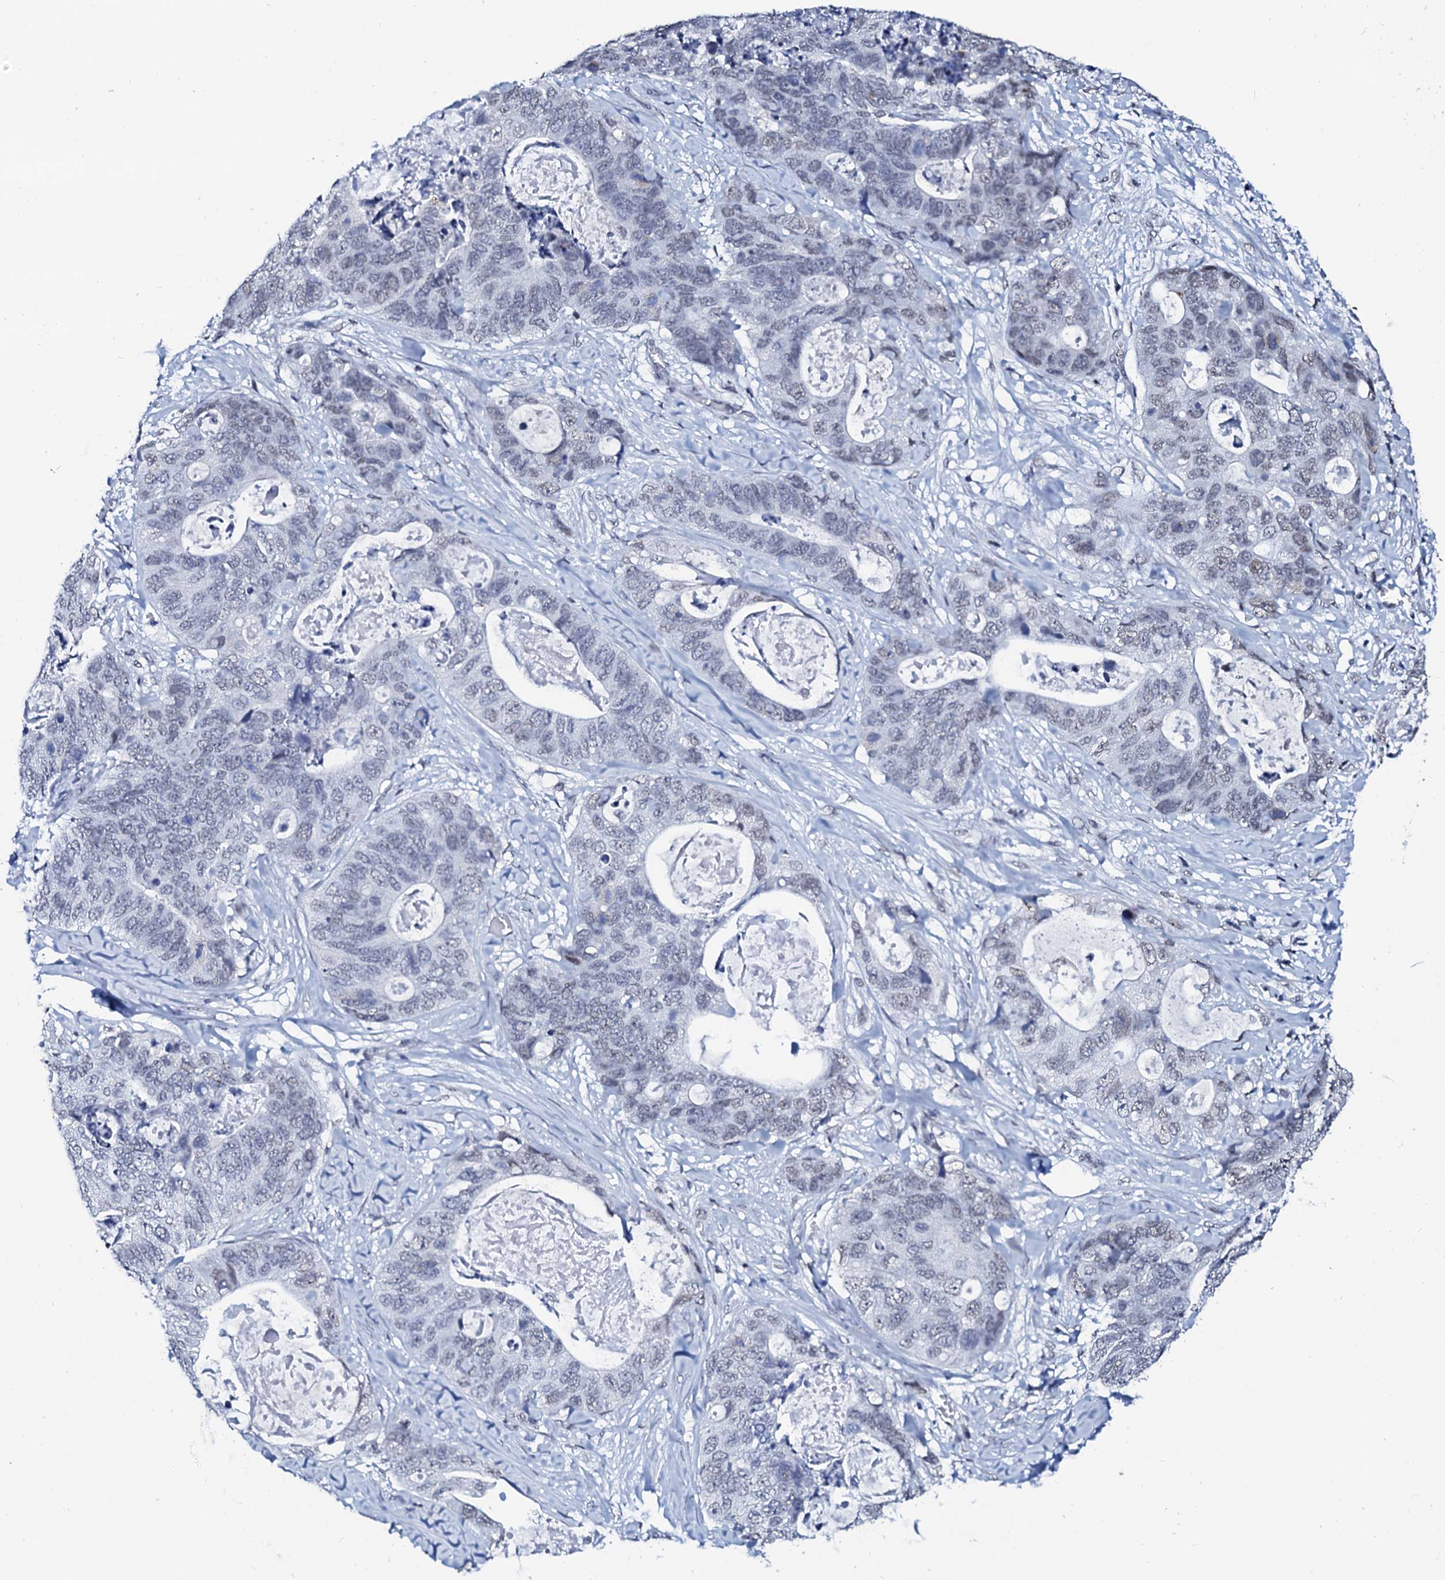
{"staining": {"intensity": "negative", "quantity": "none", "location": "none"}, "tissue": "stomach cancer", "cell_type": "Tumor cells", "image_type": "cancer", "snomed": [{"axis": "morphology", "description": "Adenocarcinoma, NOS"}, {"axis": "topography", "description": "Stomach"}], "caption": "This is an IHC image of stomach cancer (adenocarcinoma). There is no positivity in tumor cells.", "gene": "SPATA19", "patient": {"sex": "female", "age": 89}}